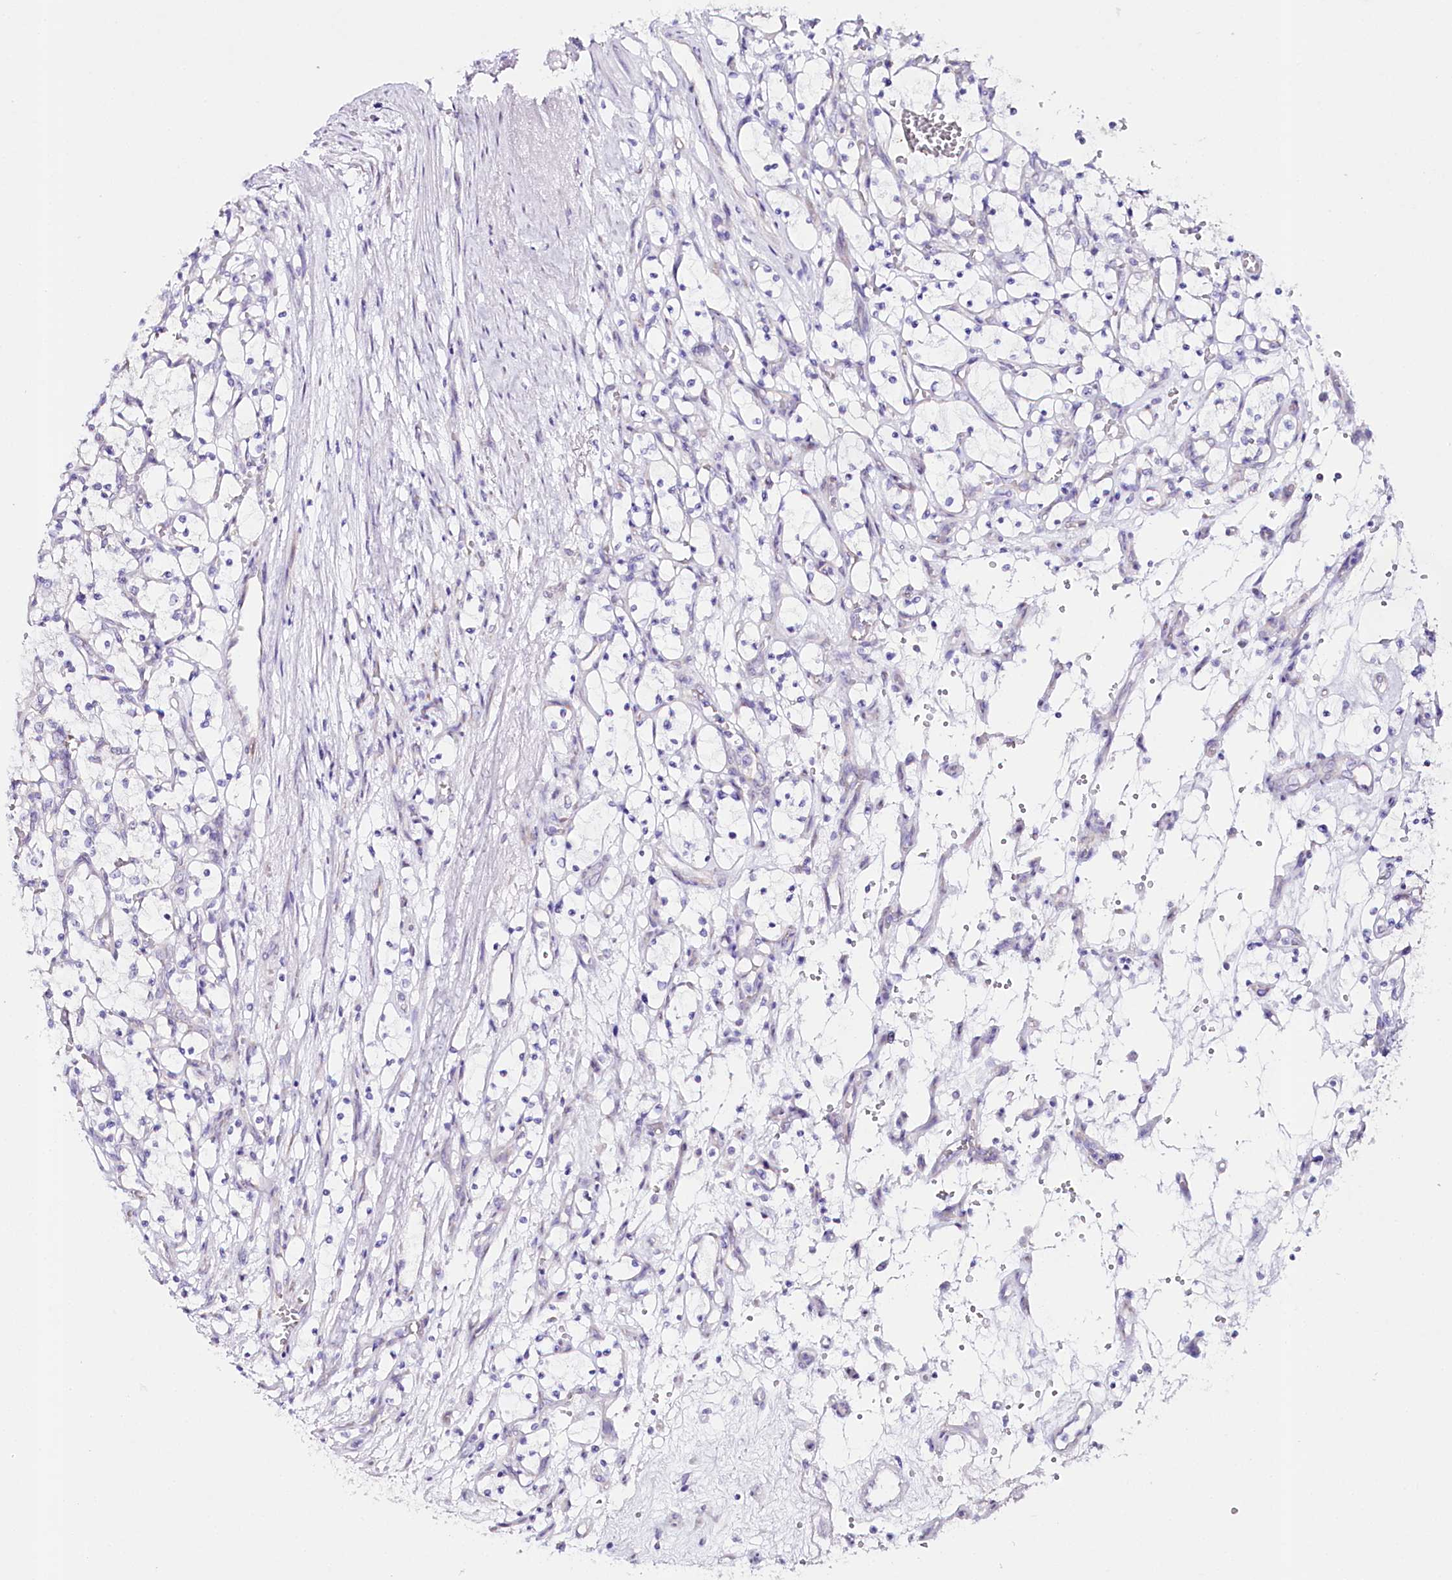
{"staining": {"intensity": "negative", "quantity": "none", "location": "none"}, "tissue": "renal cancer", "cell_type": "Tumor cells", "image_type": "cancer", "snomed": [{"axis": "morphology", "description": "Adenocarcinoma, NOS"}, {"axis": "topography", "description": "Kidney"}], "caption": "Immunohistochemistry (IHC) histopathology image of human adenocarcinoma (renal) stained for a protein (brown), which exhibits no positivity in tumor cells.", "gene": "CSN3", "patient": {"sex": "female", "age": 69}}